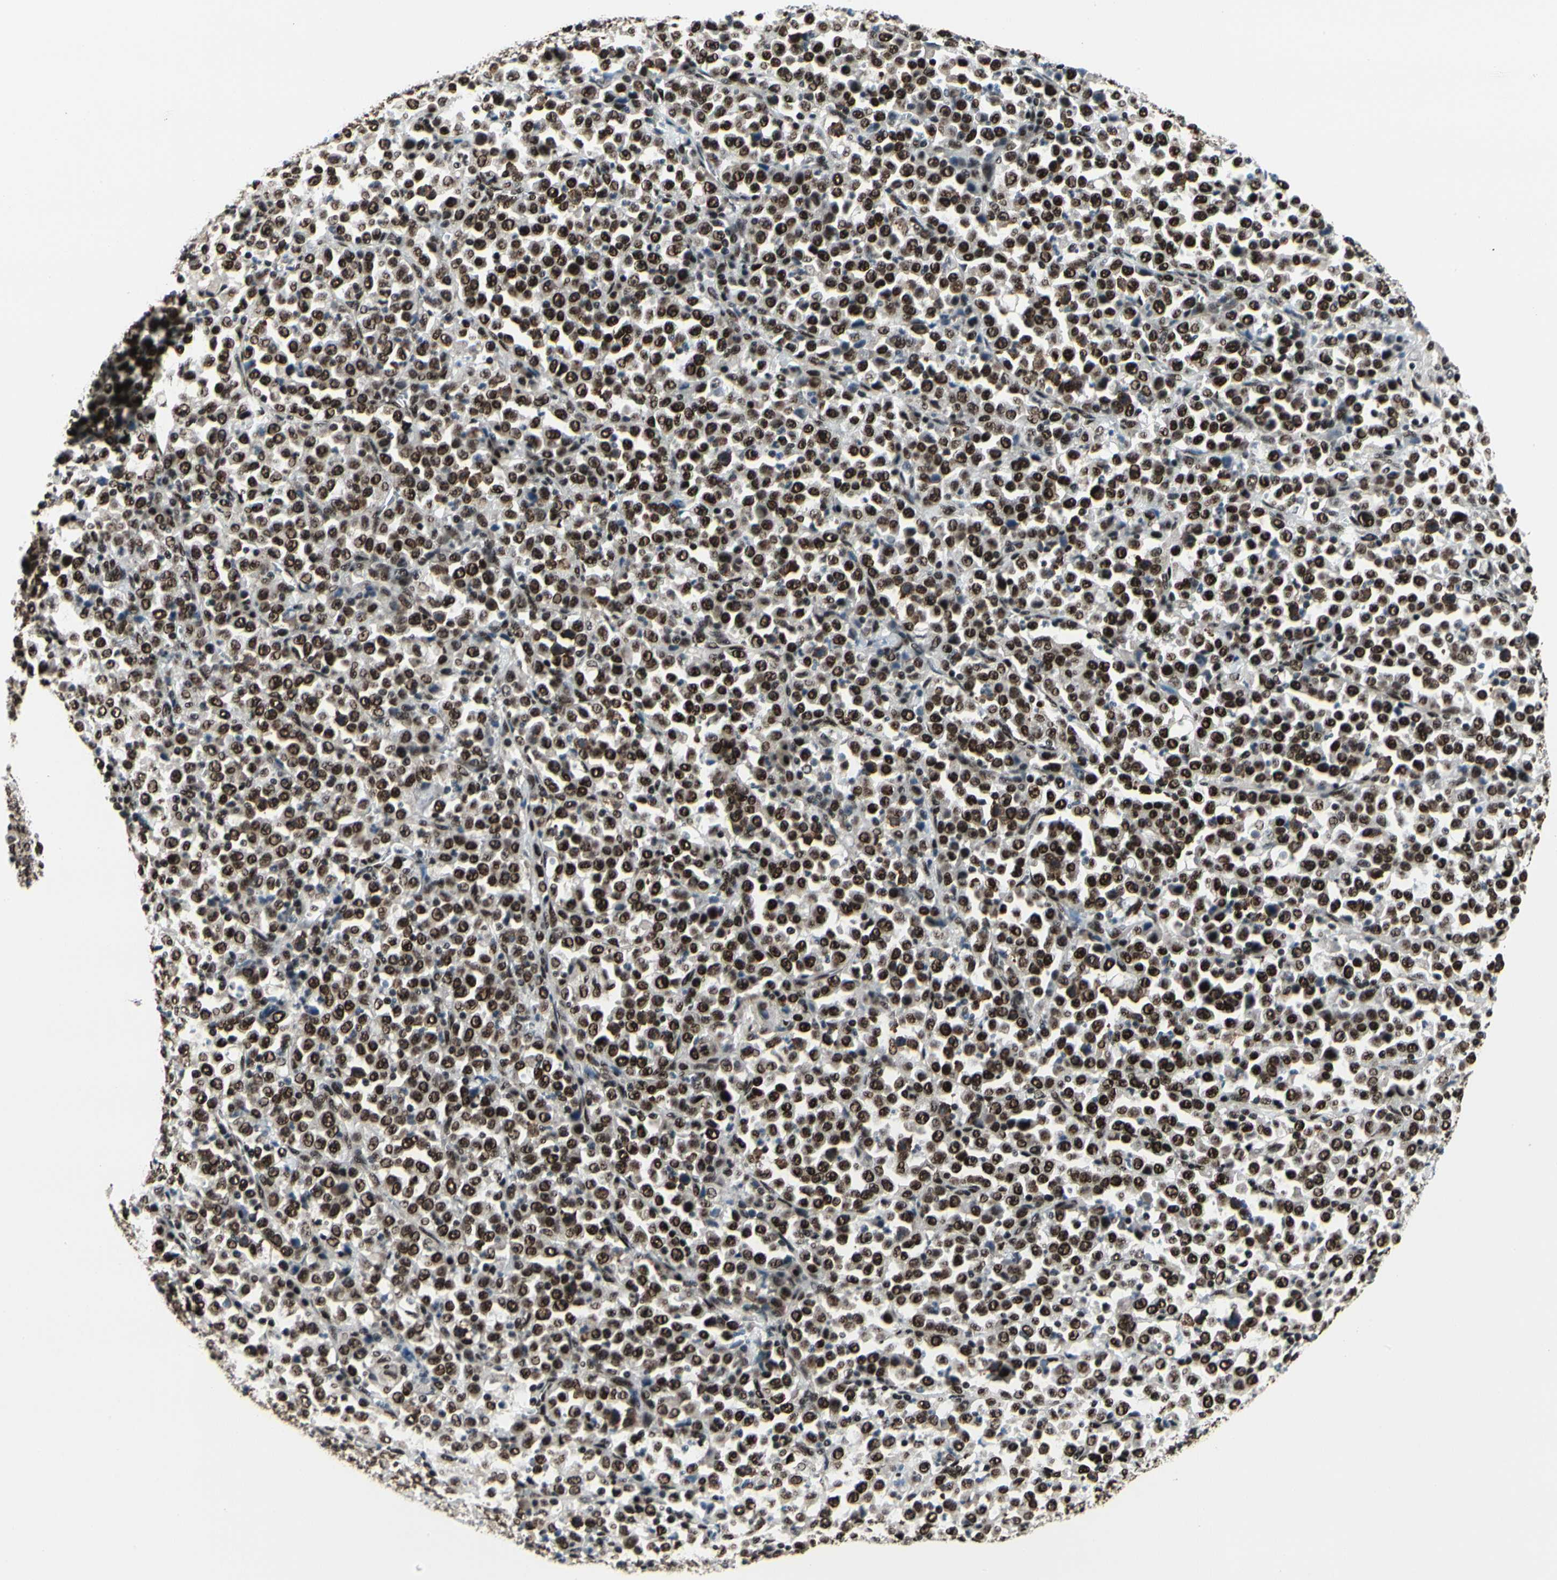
{"staining": {"intensity": "strong", "quantity": ">75%", "location": "nuclear"}, "tissue": "stomach cancer", "cell_type": "Tumor cells", "image_type": "cancer", "snomed": [{"axis": "morphology", "description": "Normal tissue, NOS"}, {"axis": "morphology", "description": "Adenocarcinoma, NOS"}, {"axis": "topography", "description": "Stomach, upper"}, {"axis": "topography", "description": "Stomach"}], "caption": "An IHC micrograph of tumor tissue is shown. Protein staining in brown highlights strong nuclear positivity in stomach adenocarcinoma within tumor cells.", "gene": "SRSF11", "patient": {"sex": "male", "age": 59}}